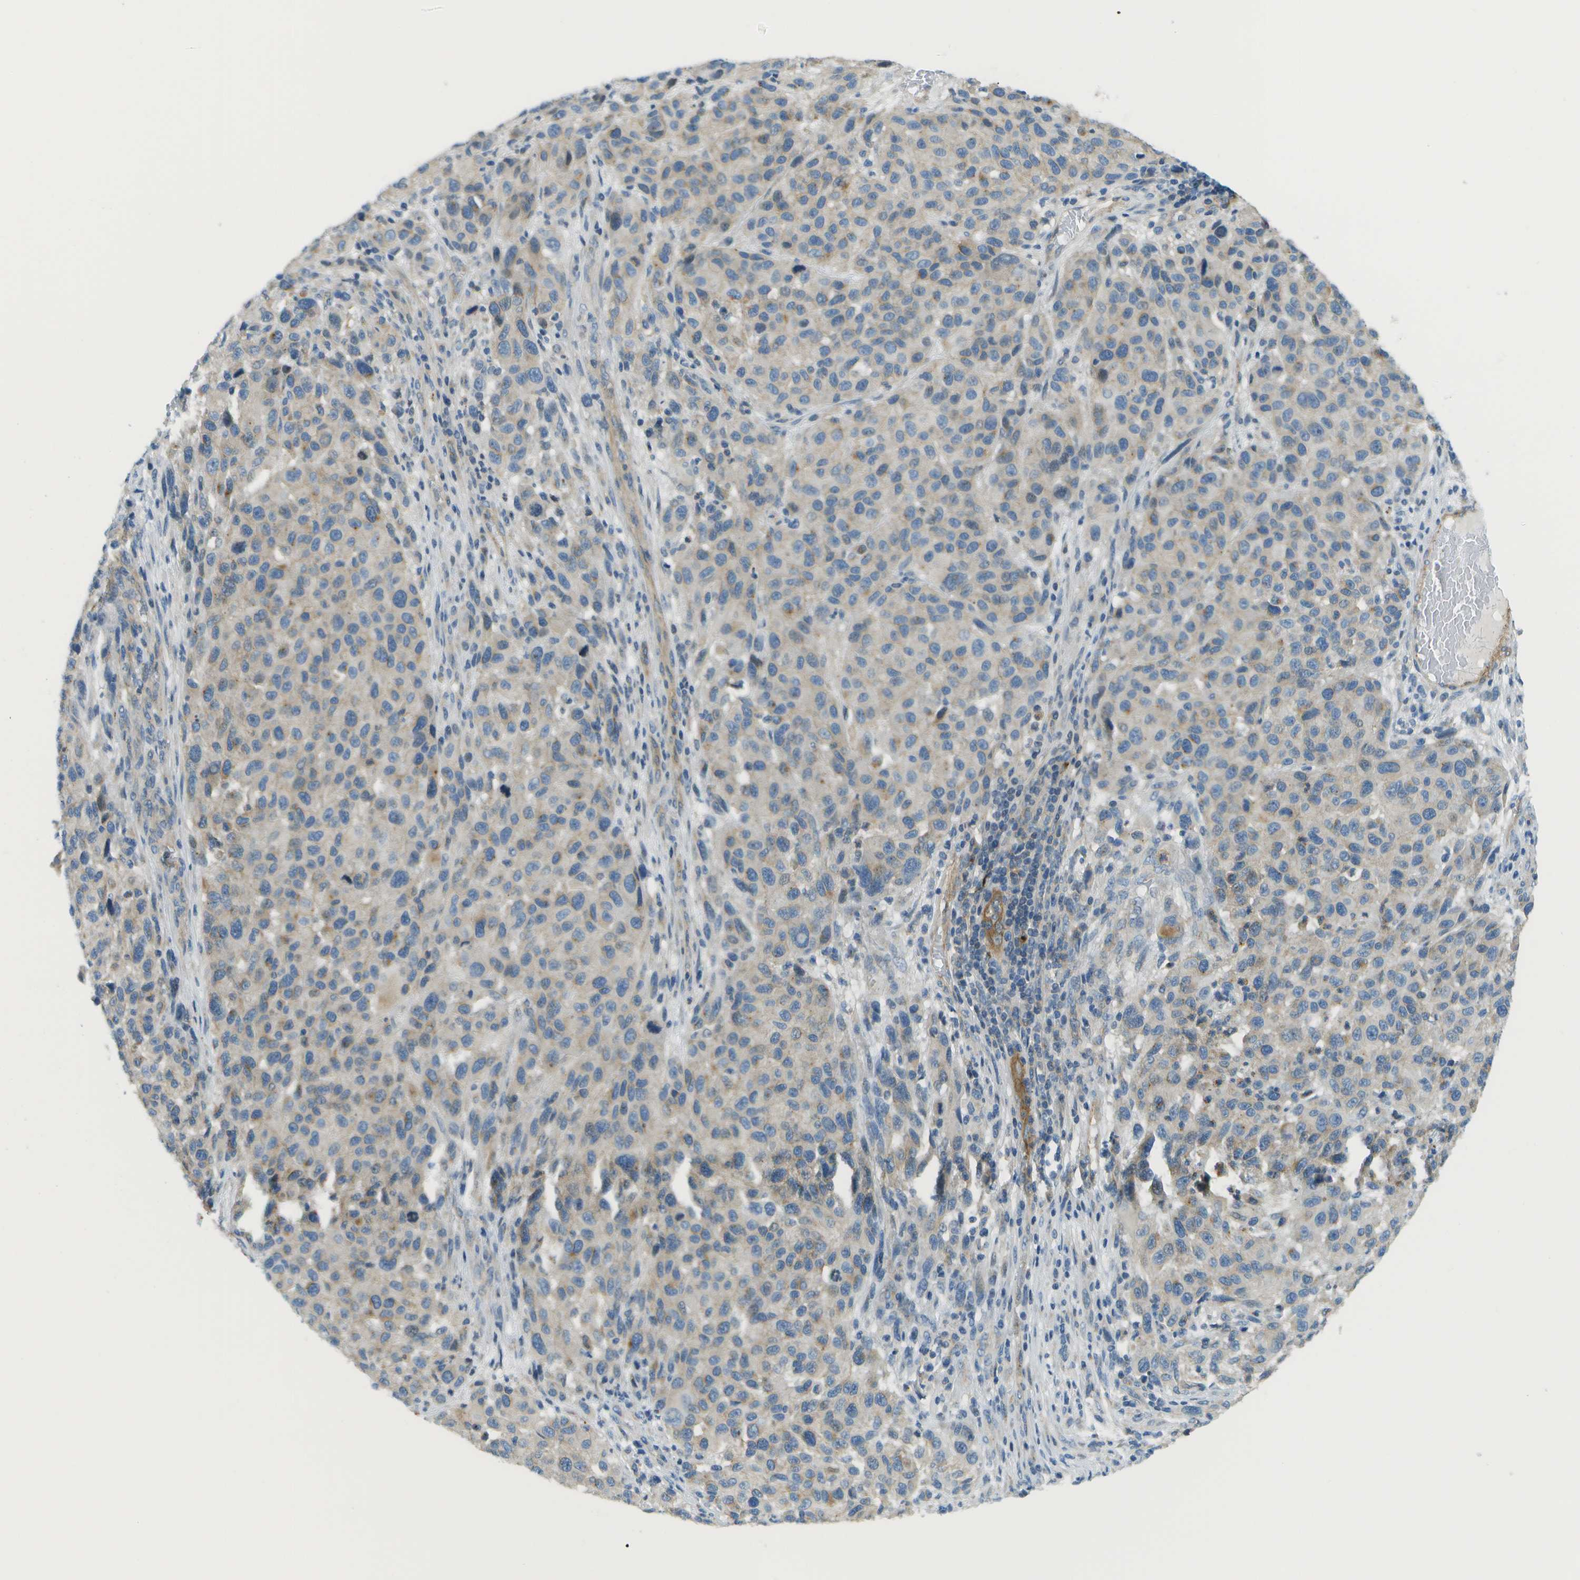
{"staining": {"intensity": "weak", "quantity": "25%-75%", "location": "cytoplasmic/membranous"}, "tissue": "melanoma", "cell_type": "Tumor cells", "image_type": "cancer", "snomed": [{"axis": "morphology", "description": "Malignant melanoma, Metastatic site"}, {"axis": "topography", "description": "Lymph node"}], "caption": "This is an image of IHC staining of melanoma, which shows weak staining in the cytoplasmic/membranous of tumor cells.", "gene": "MYH11", "patient": {"sex": "male", "age": 61}}